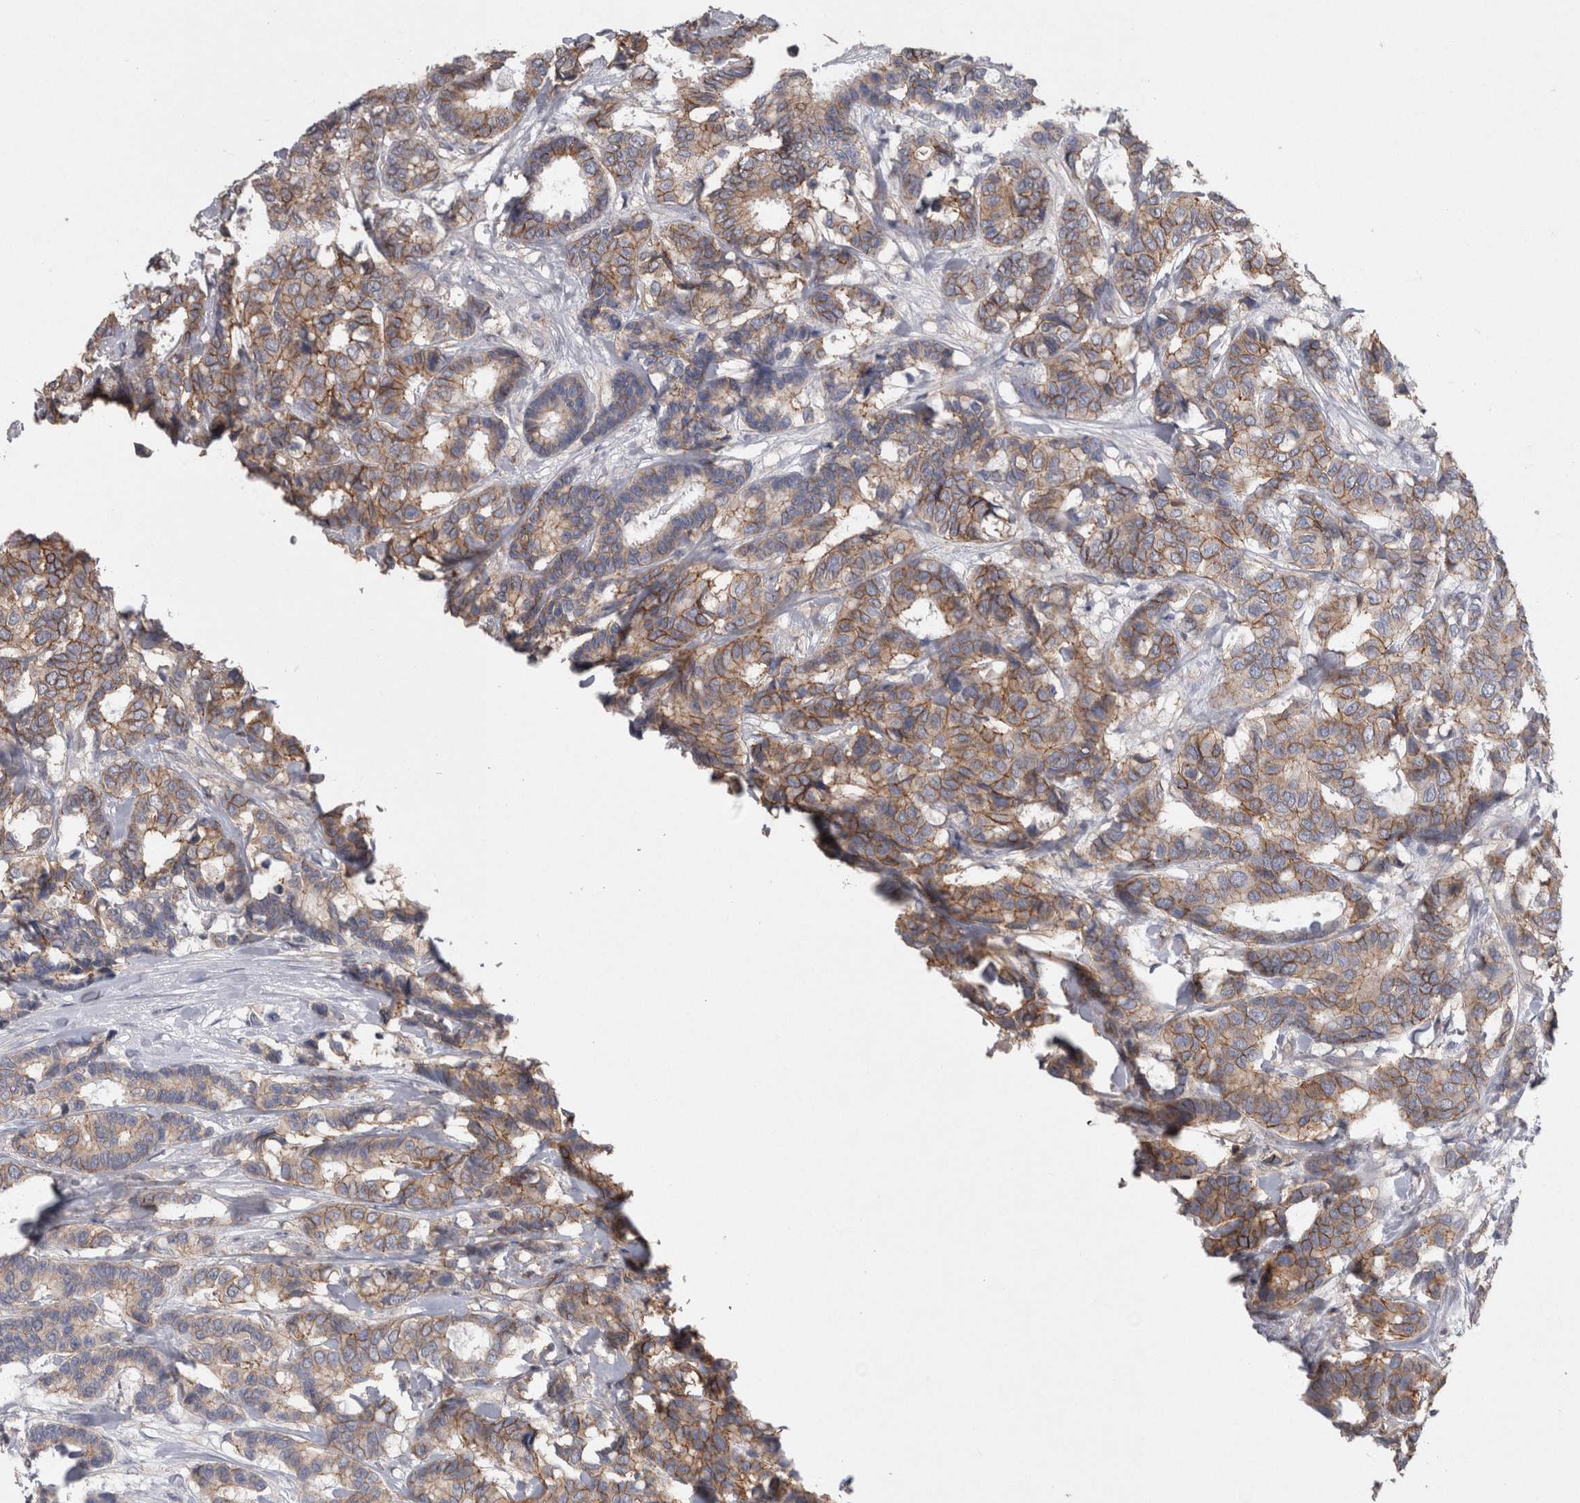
{"staining": {"intensity": "moderate", "quantity": ">75%", "location": "cytoplasmic/membranous"}, "tissue": "breast cancer", "cell_type": "Tumor cells", "image_type": "cancer", "snomed": [{"axis": "morphology", "description": "Duct carcinoma"}, {"axis": "topography", "description": "Breast"}], "caption": "Immunohistochemistry (IHC) micrograph of human breast cancer stained for a protein (brown), which reveals medium levels of moderate cytoplasmic/membranous expression in about >75% of tumor cells.", "gene": "NECTIN2", "patient": {"sex": "female", "age": 87}}